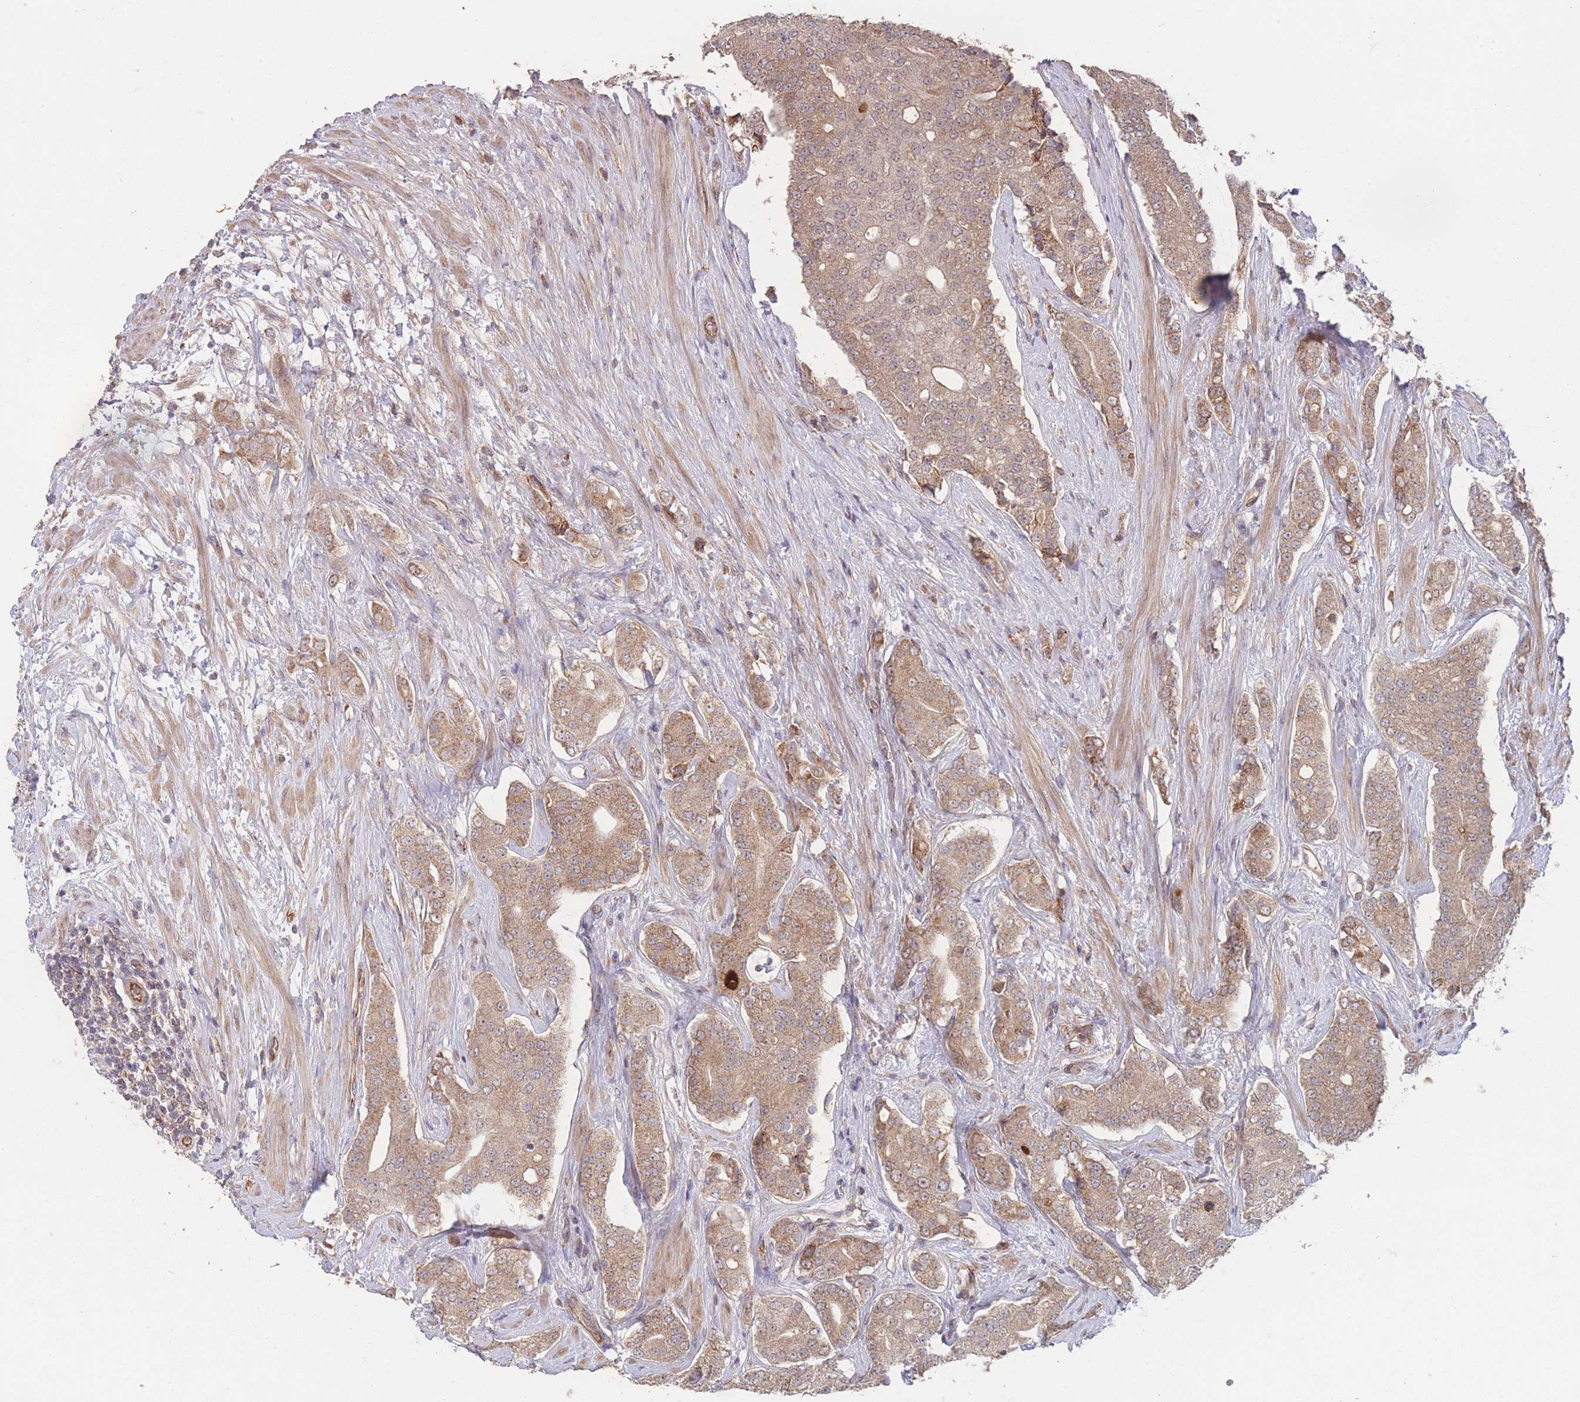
{"staining": {"intensity": "moderate", "quantity": ">75%", "location": "cytoplasmic/membranous"}, "tissue": "prostate cancer", "cell_type": "Tumor cells", "image_type": "cancer", "snomed": [{"axis": "morphology", "description": "Adenocarcinoma, High grade"}, {"axis": "topography", "description": "Prostate"}], "caption": "Immunohistochemical staining of prostate cancer (high-grade adenocarcinoma) displays medium levels of moderate cytoplasmic/membranous expression in approximately >75% of tumor cells.", "gene": "PXMP4", "patient": {"sex": "male", "age": 71}}